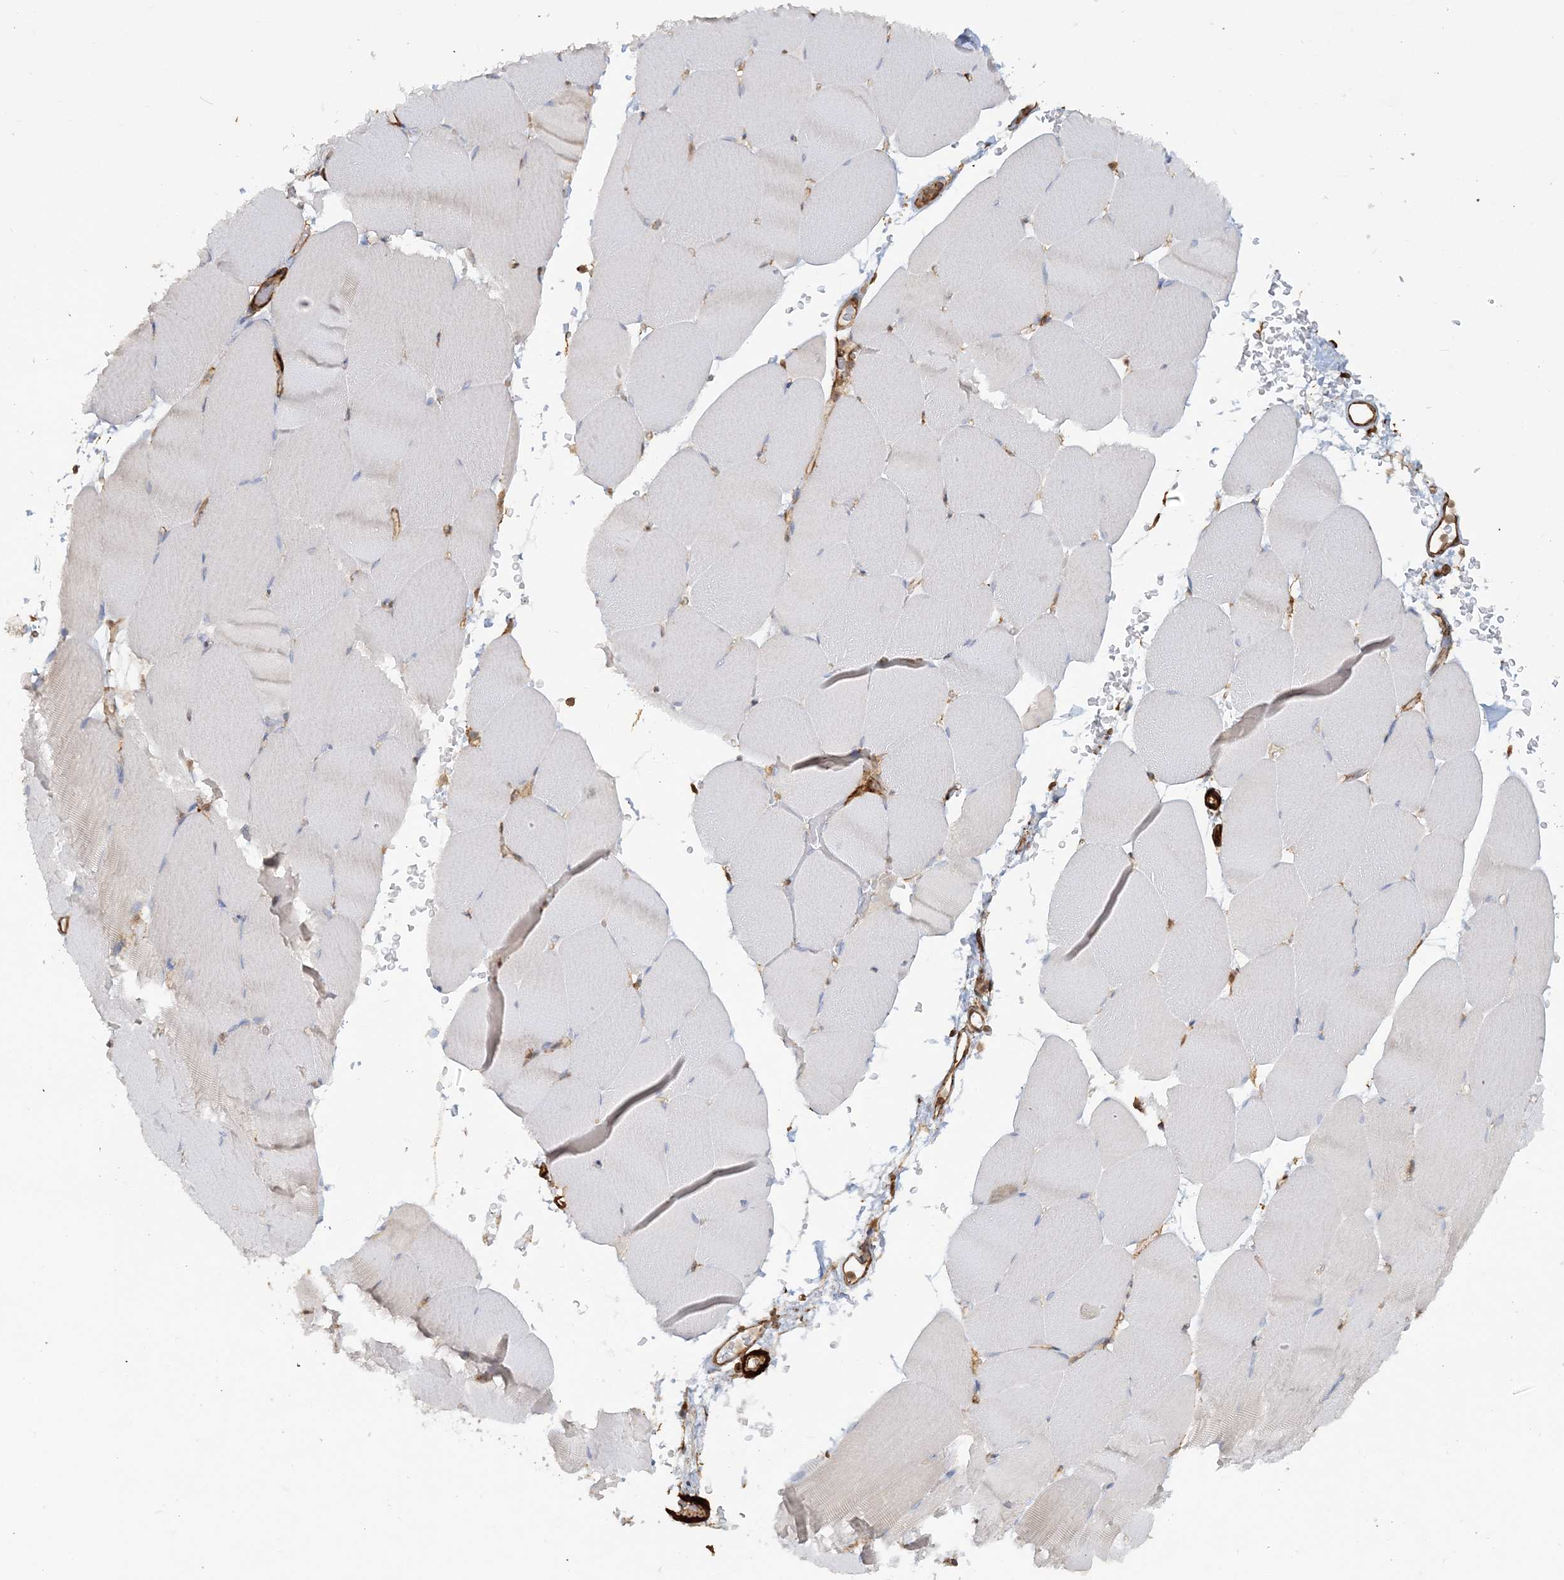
{"staining": {"intensity": "negative", "quantity": "none", "location": "none"}, "tissue": "skeletal muscle", "cell_type": "Myocytes", "image_type": "normal", "snomed": [{"axis": "morphology", "description": "Normal tissue, NOS"}, {"axis": "topography", "description": "Skeletal muscle"}, {"axis": "topography", "description": "Parathyroid gland"}], "caption": "Immunohistochemistry of normal human skeletal muscle shows no staining in myocytes. (DAB immunohistochemistry, high magnification).", "gene": "DSTN", "patient": {"sex": "female", "age": 37}}